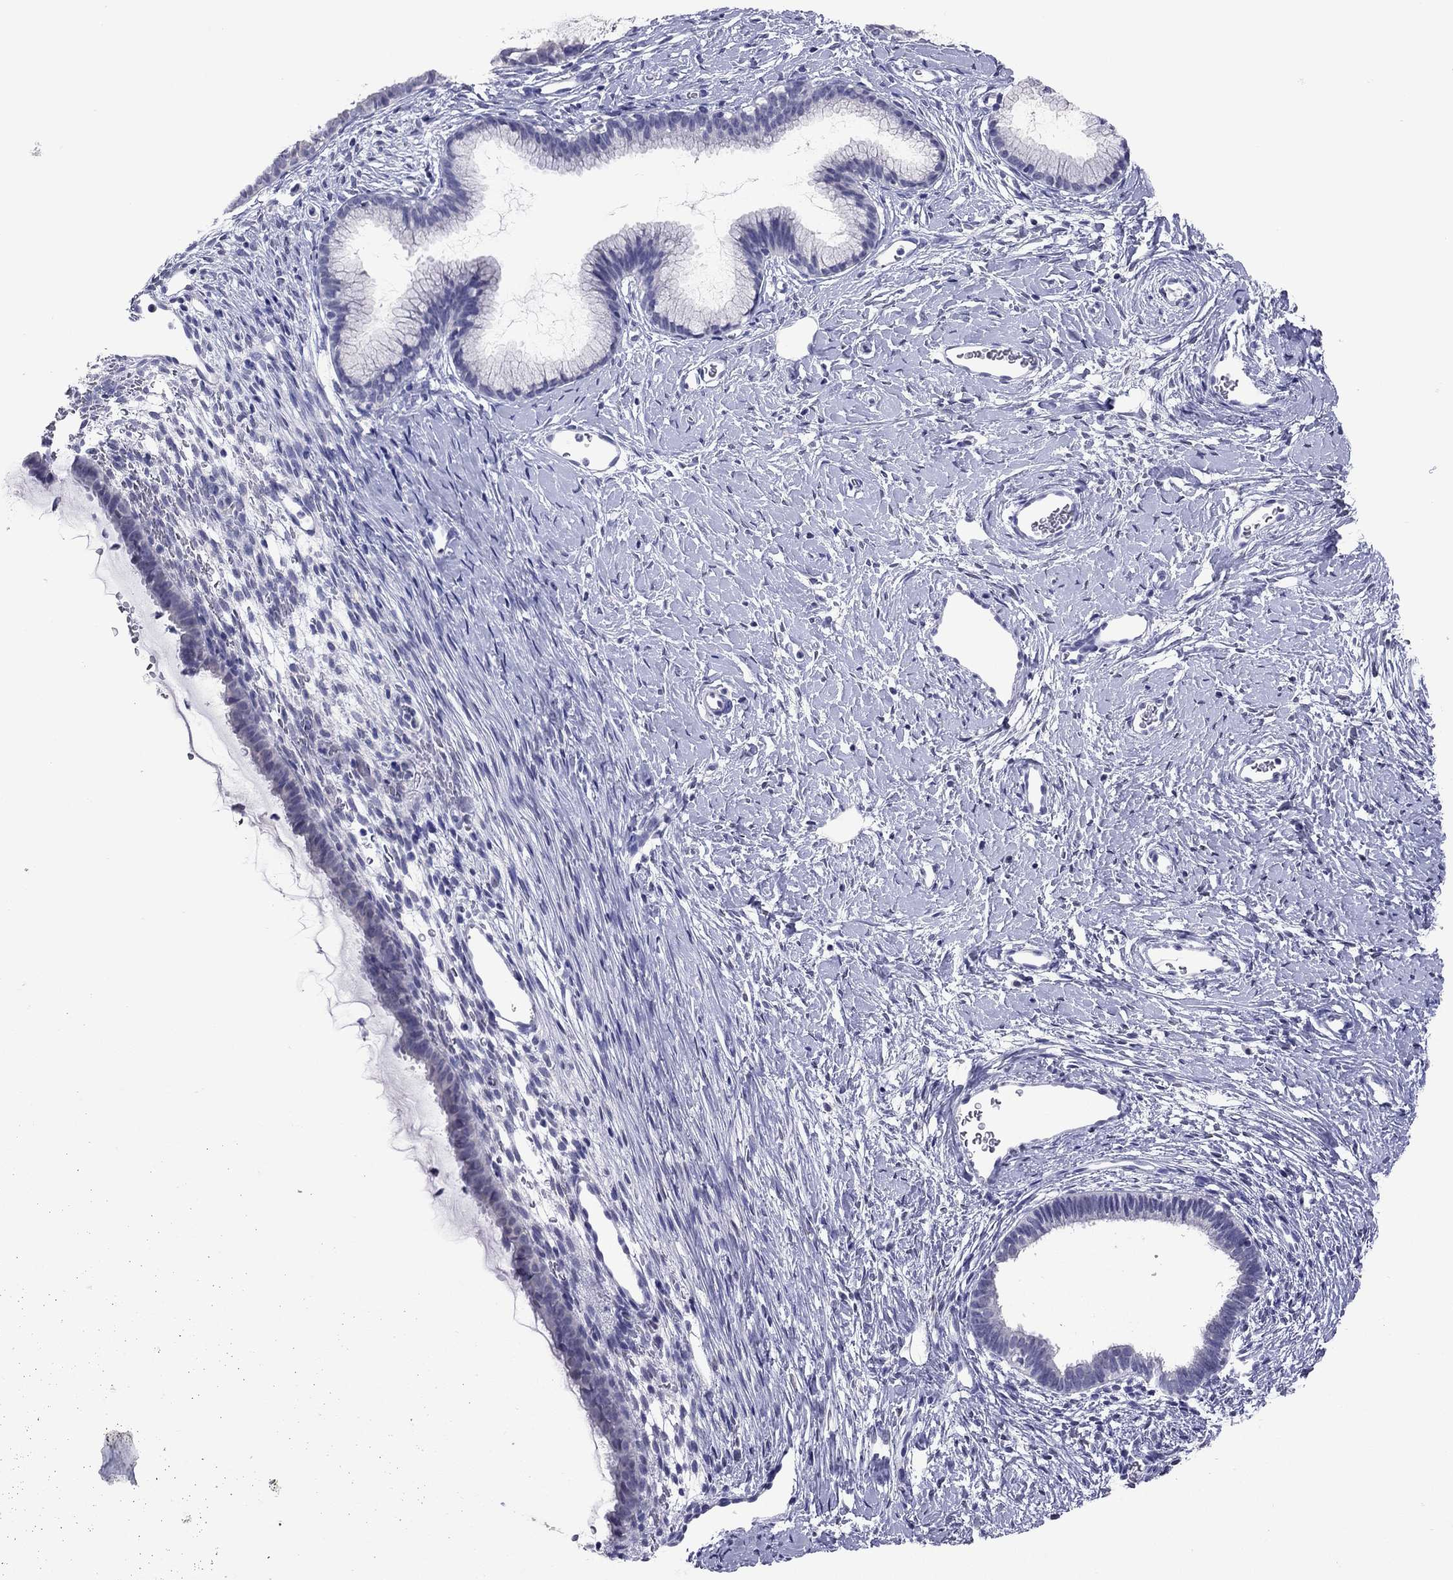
{"staining": {"intensity": "negative", "quantity": "none", "location": "none"}, "tissue": "cervix", "cell_type": "Glandular cells", "image_type": "normal", "snomed": [{"axis": "morphology", "description": "Normal tissue, NOS"}, {"axis": "topography", "description": "Cervix"}], "caption": "Immunohistochemical staining of normal cervix demonstrates no significant expression in glandular cells.", "gene": "ARMC12", "patient": {"sex": "female", "age": 40}}